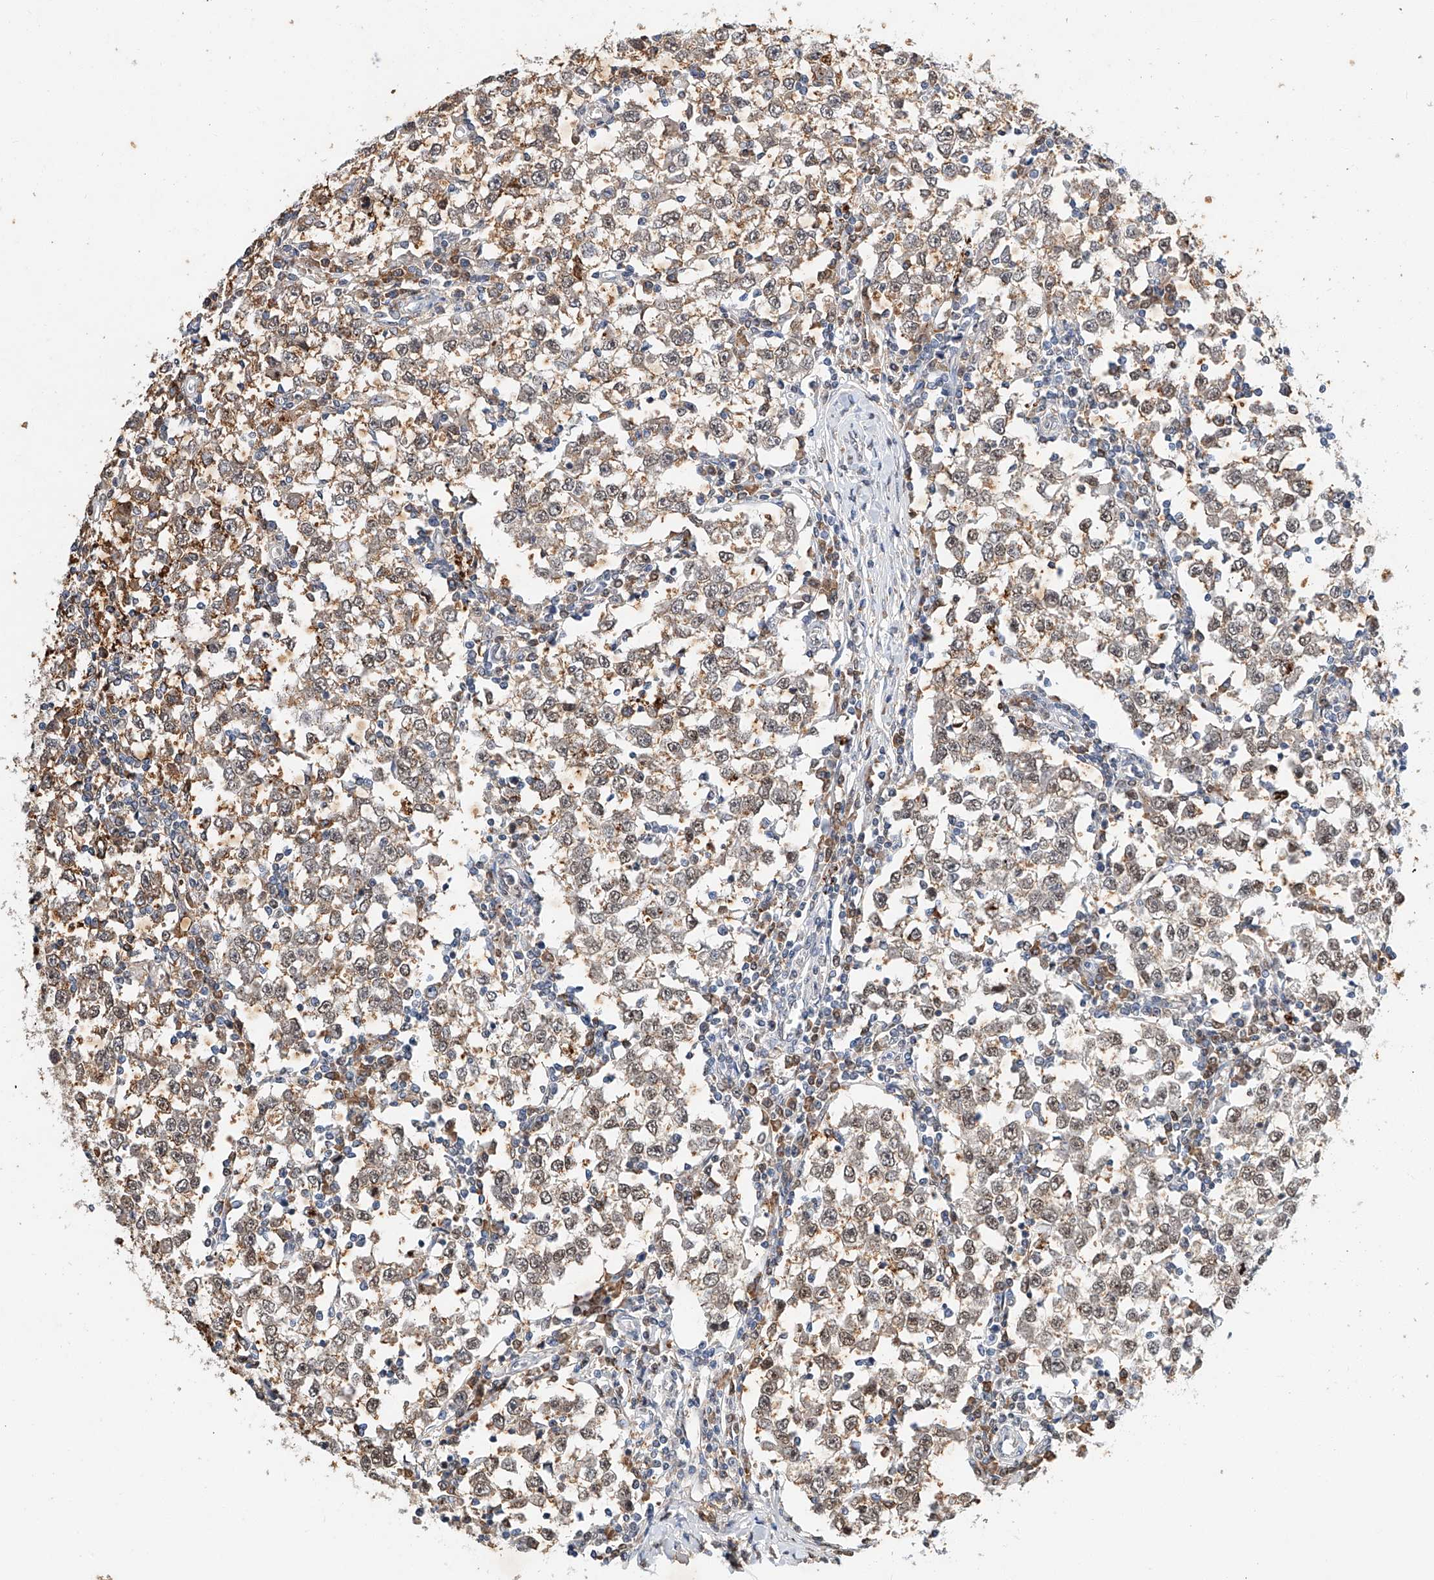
{"staining": {"intensity": "moderate", "quantity": "25%-75%", "location": "cytoplasmic/membranous"}, "tissue": "testis cancer", "cell_type": "Tumor cells", "image_type": "cancer", "snomed": [{"axis": "morphology", "description": "Seminoma, NOS"}, {"axis": "topography", "description": "Testis"}], "caption": "DAB immunohistochemical staining of testis cancer demonstrates moderate cytoplasmic/membranous protein expression in approximately 25%-75% of tumor cells.", "gene": "CTDP1", "patient": {"sex": "male", "age": 65}}